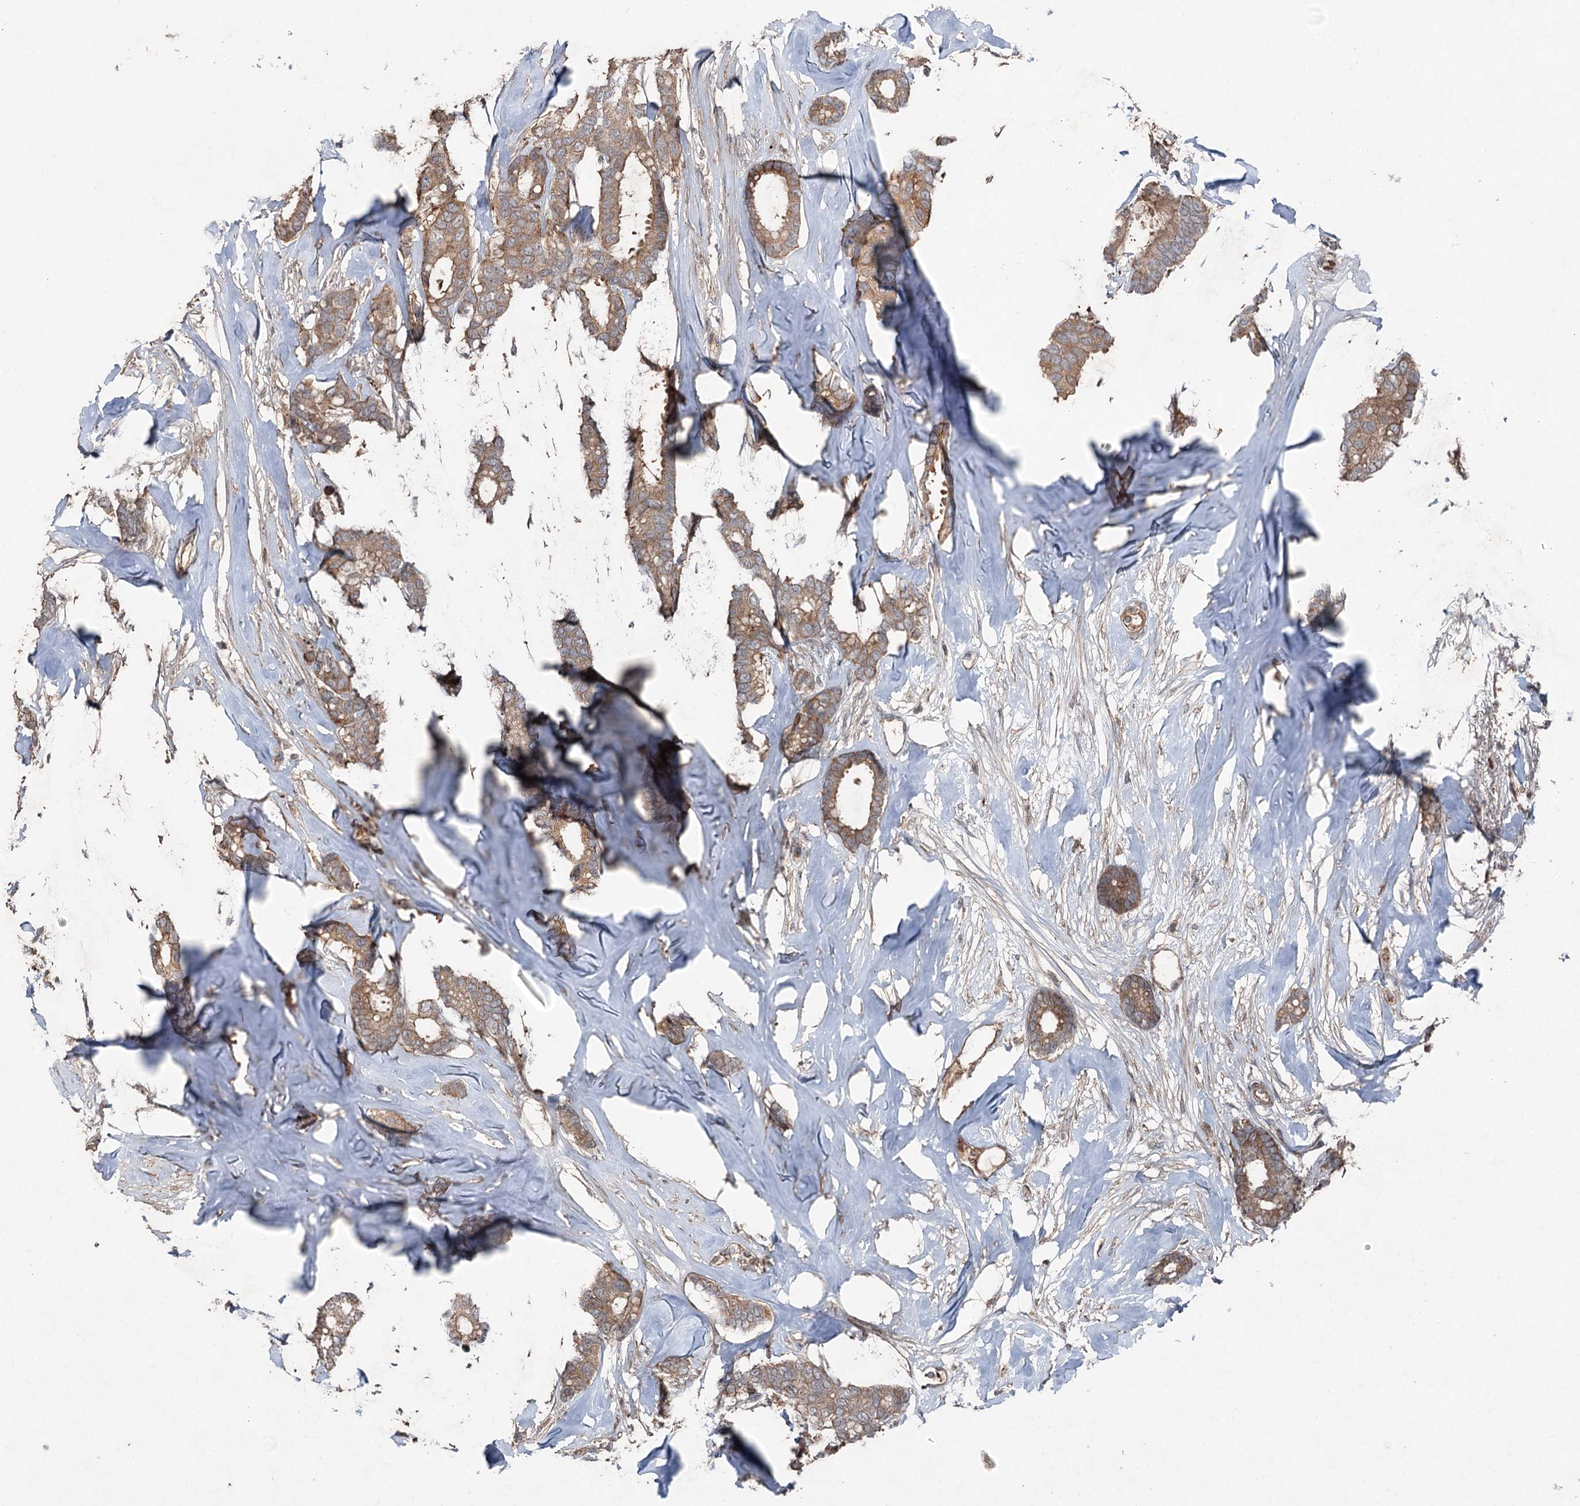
{"staining": {"intensity": "moderate", "quantity": ">75%", "location": "cytoplasmic/membranous"}, "tissue": "breast cancer", "cell_type": "Tumor cells", "image_type": "cancer", "snomed": [{"axis": "morphology", "description": "Duct carcinoma"}, {"axis": "topography", "description": "Breast"}], "caption": "Breast invasive ductal carcinoma stained for a protein (brown) exhibits moderate cytoplasmic/membranous positive expression in approximately >75% of tumor cells.", "gene": "MAPK8IP2", "patient": {"sex": "female", "age": 87}}